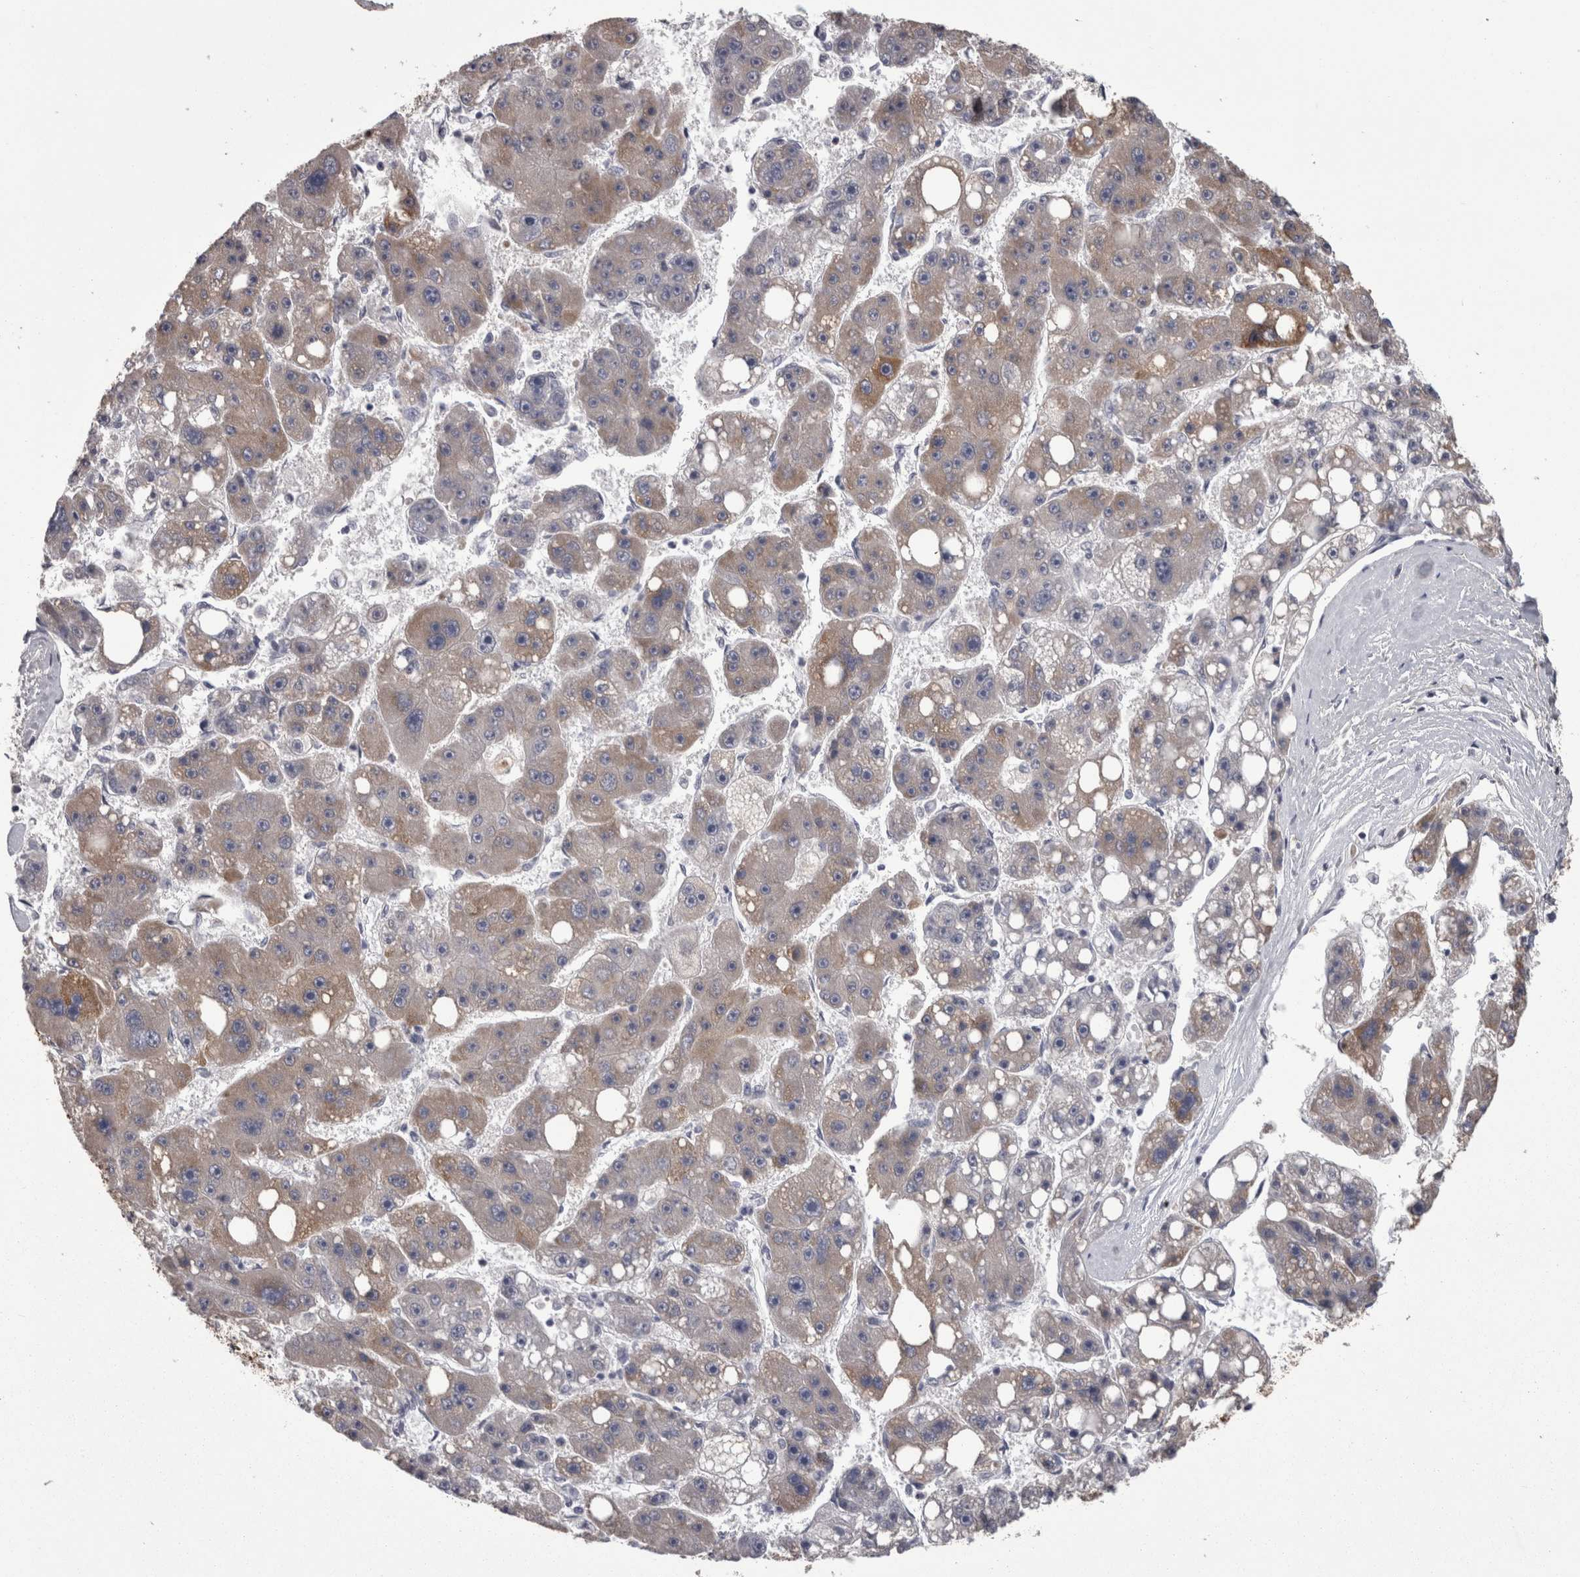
{"staining": {"intensity": "moderate", "quantity": "<25%", "location": "cytoplasmic/membranous"}, "tissue": "liver cancer", "cell_type": "Tumor cells", "image_type": "cancer", "snomed": [{"axis": "morphology", "description": "Carcinoma, Hepatocellular, NOS"}, {"axis": "topography", "description": "Liver"}], "caption": "Immunohistochemistry (IHC) staining of liver cancer (hepatocellular carcinoma), which reveals low levels of moderate cytoplasmic/membranous staining in about <25% of tumor cells indicating moderate cytoplasmic/membranous protein staining. The staining was performed using DAB (brown) for protein detection and nuclei were counterstained in hematoxylin (blue).", "gene": "PON3", "patient": {"sex": "female", "age": 61}}